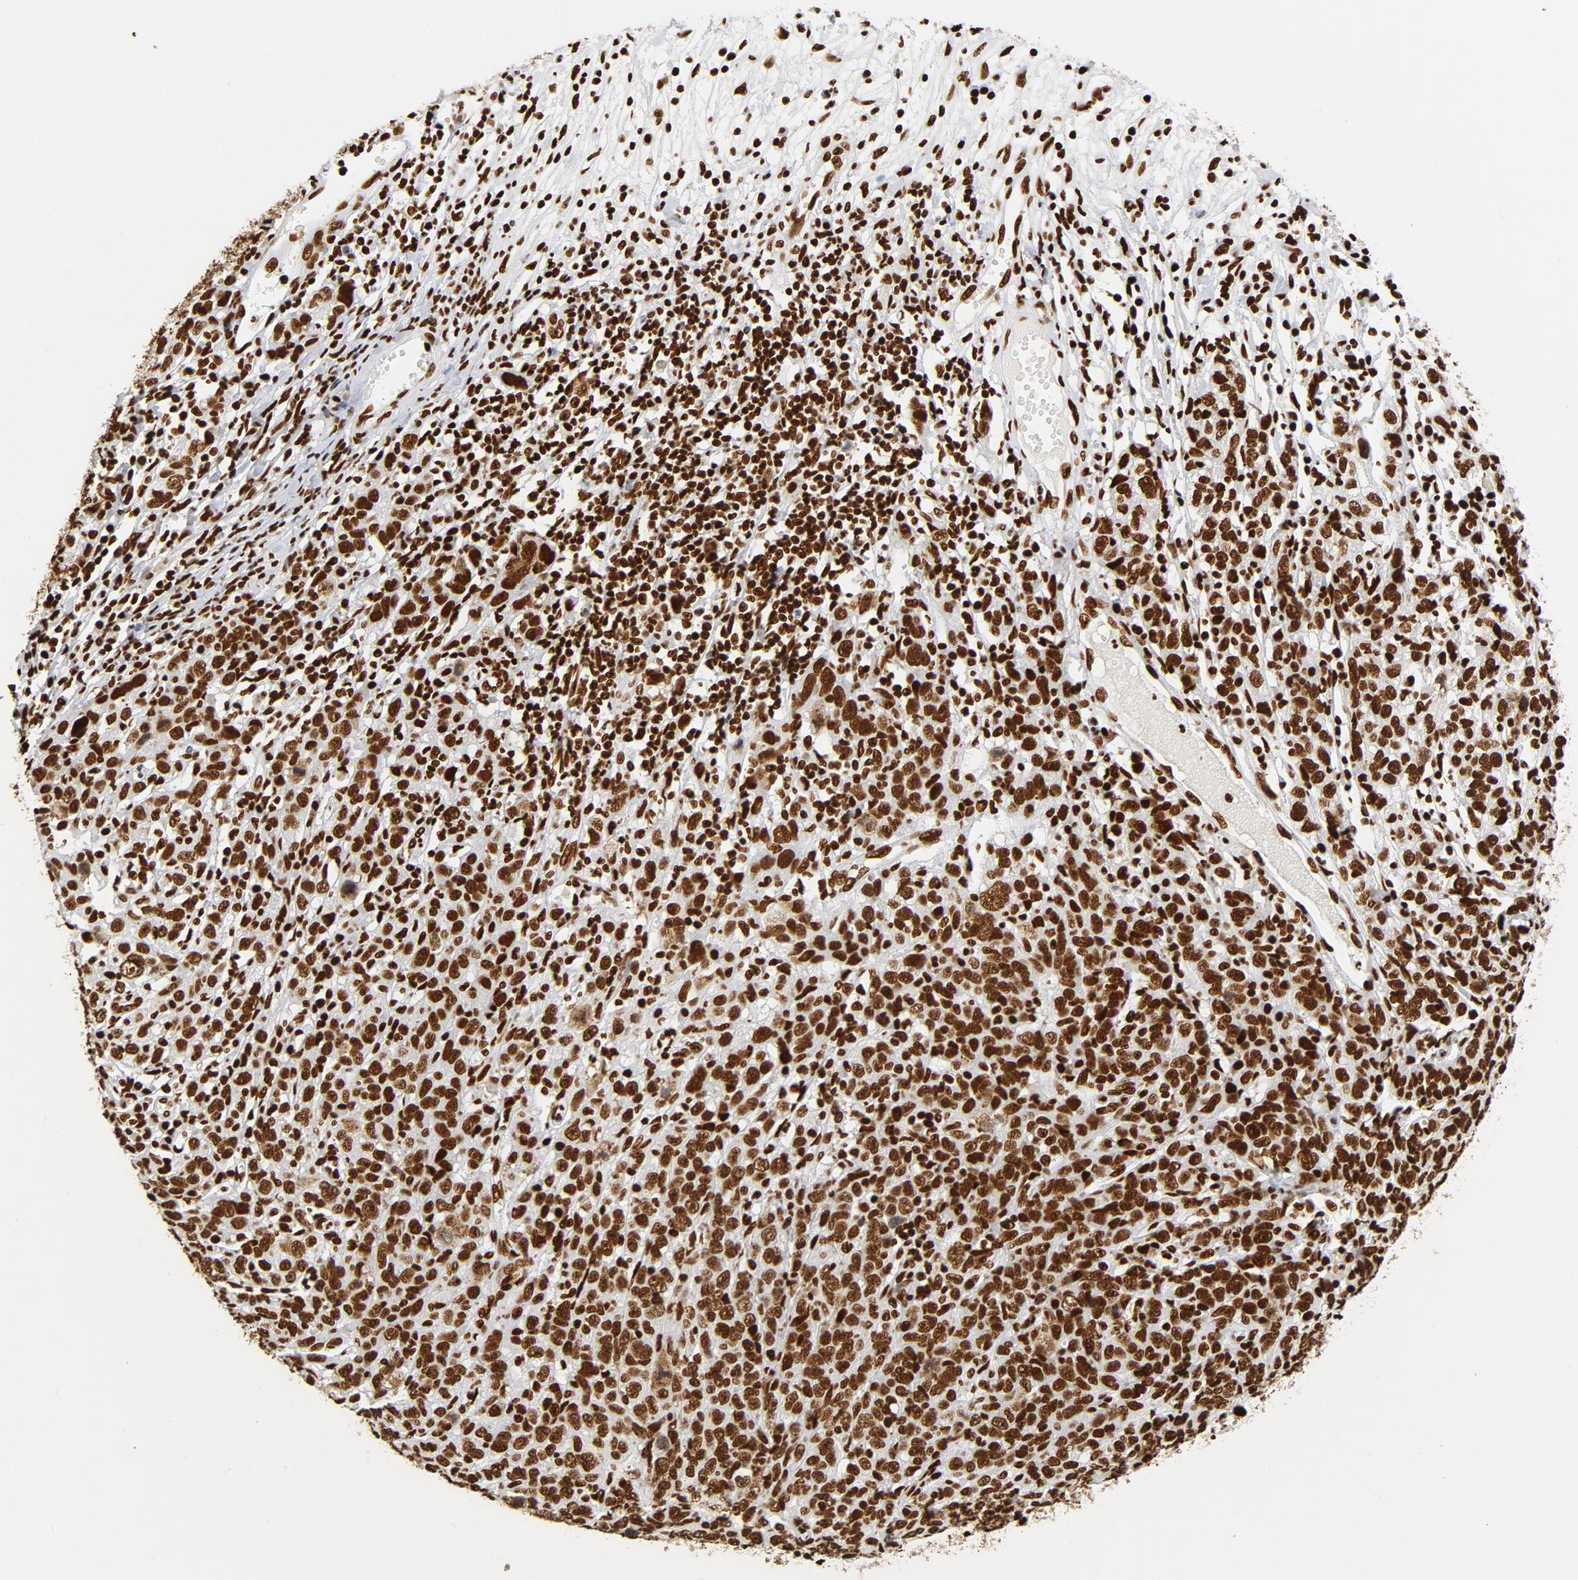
{"staining": {"intensity": "strong", "quantity": ">75%", "location": "cytoplasmic/membranous,nuclear"}, "tissue": "ovarian cancer", "cell_type": "Tumor cells", "image_type": "cancer", "snomed": [{"axis": "morphology", "description": "Cystadenocarcinoma, serous, NOS"}, {"axis": "topography", "description": "Ovary"}], "caption": "Strong cytoplasmic/membranous and nuclear protein expression is appreciated in approximately >75% of tumor cells in ovarian cancer (serous cystadenocarcinoma).", "gene": "XRCC6", "patient": {"sex": "female", "age": 71}}